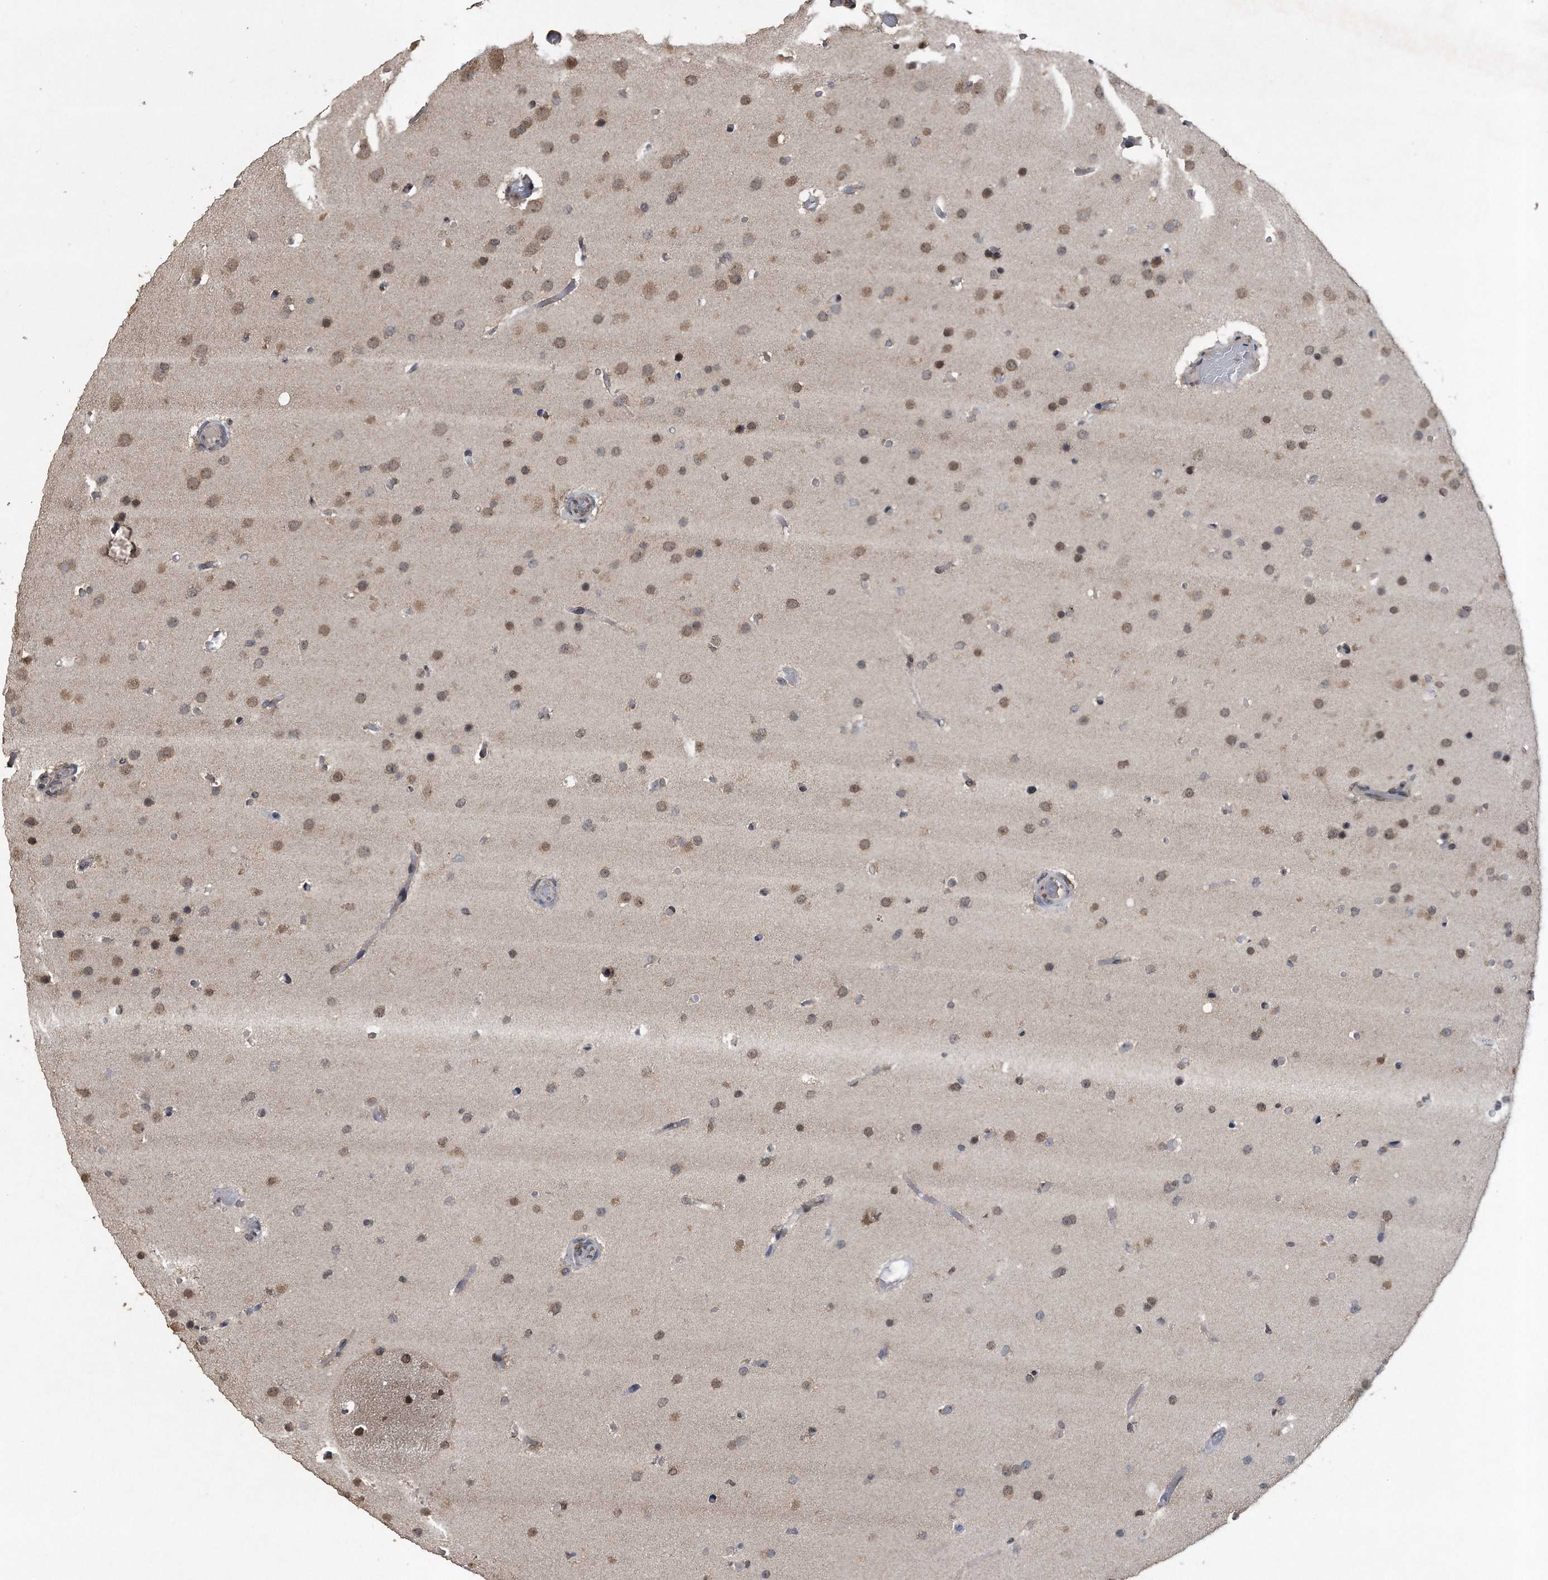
{"staining": {"intensity": "weak", "quantity": ">75%", "location": "cytoplasmic/membranous,nuclear"}, "tissue": "glioma", "cell_type": "Tumor cells", "image_type": "cancer", "snomed": [{"axis": "morphology", "description": "Glioma, malignant, High grade"}, {"axis": "topography", "description": "Cerebral cortex"}], "caption": "Tumor cells reveal weak cytoplasmic/membranous and nuclear positivity in about >75% of cells in high-grade glioma (malignant). (IHC, brightfield microscopy, high magnification).", "gene": "CRYZL1", "patient": {"sex": "female", "age": 36}}